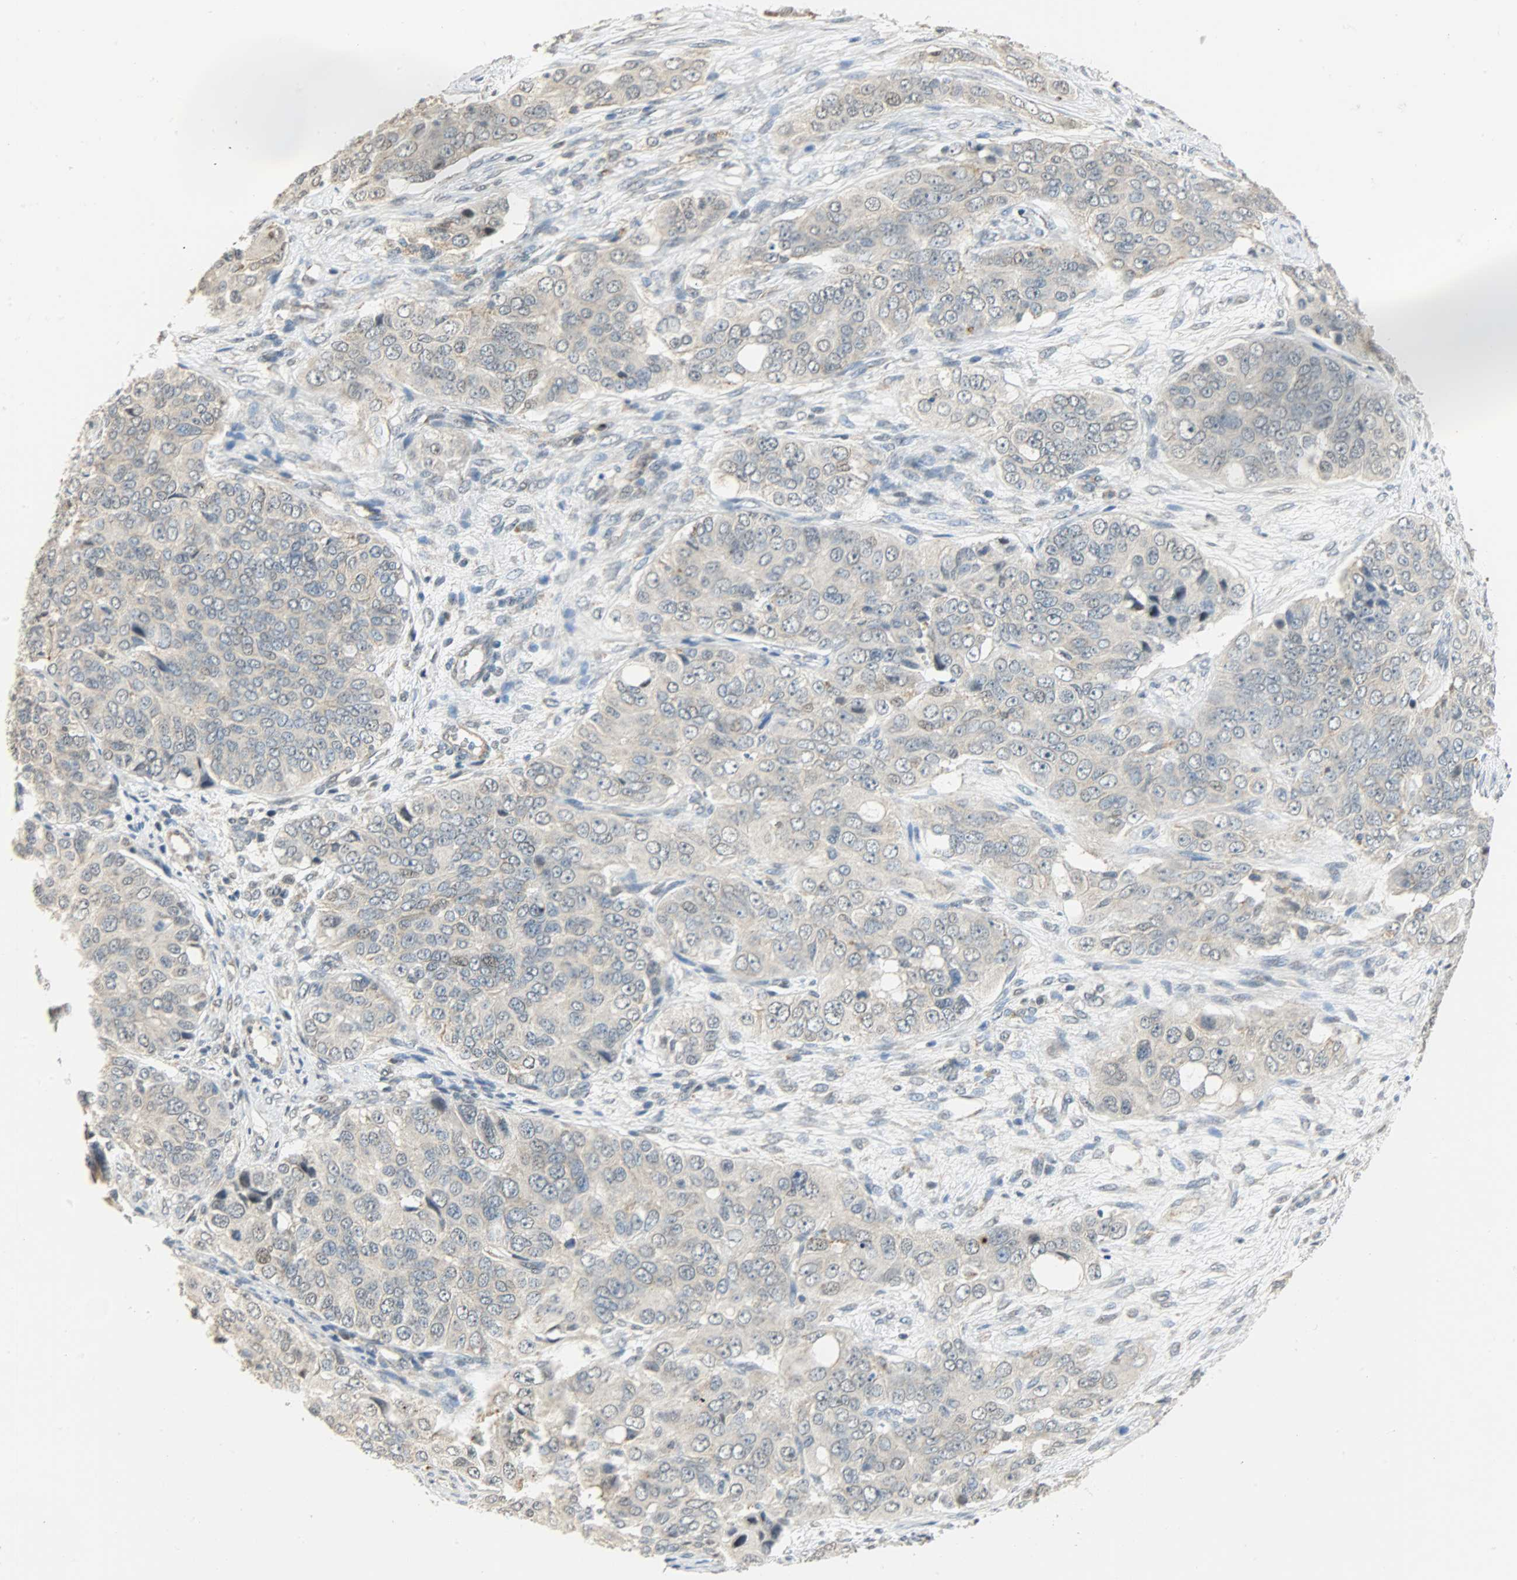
{"staining": {"intensity": "weak", "quantity": ">75%", "location": "cytoplasmic/membranous"}, "tissue": "ovarian cancer", "cell_type": "Tumor cells", "image_type": "cancer", "snomed": [{"axis": "morphology", "description": "Carcinoma, endometroid"}, {"axis": "topography", "description": "Ovary"}], "caption": "Protein staining of endometroid carcinoma (ovarian) tissue exhibits weak cytoplasmic/membranous expression in approximately >75% of tumor cells. Ihc stains the protein in brown and the nuclei are stained blue.", "gene": "GIT2", "patient": {"sex": "female", "age": 51}}